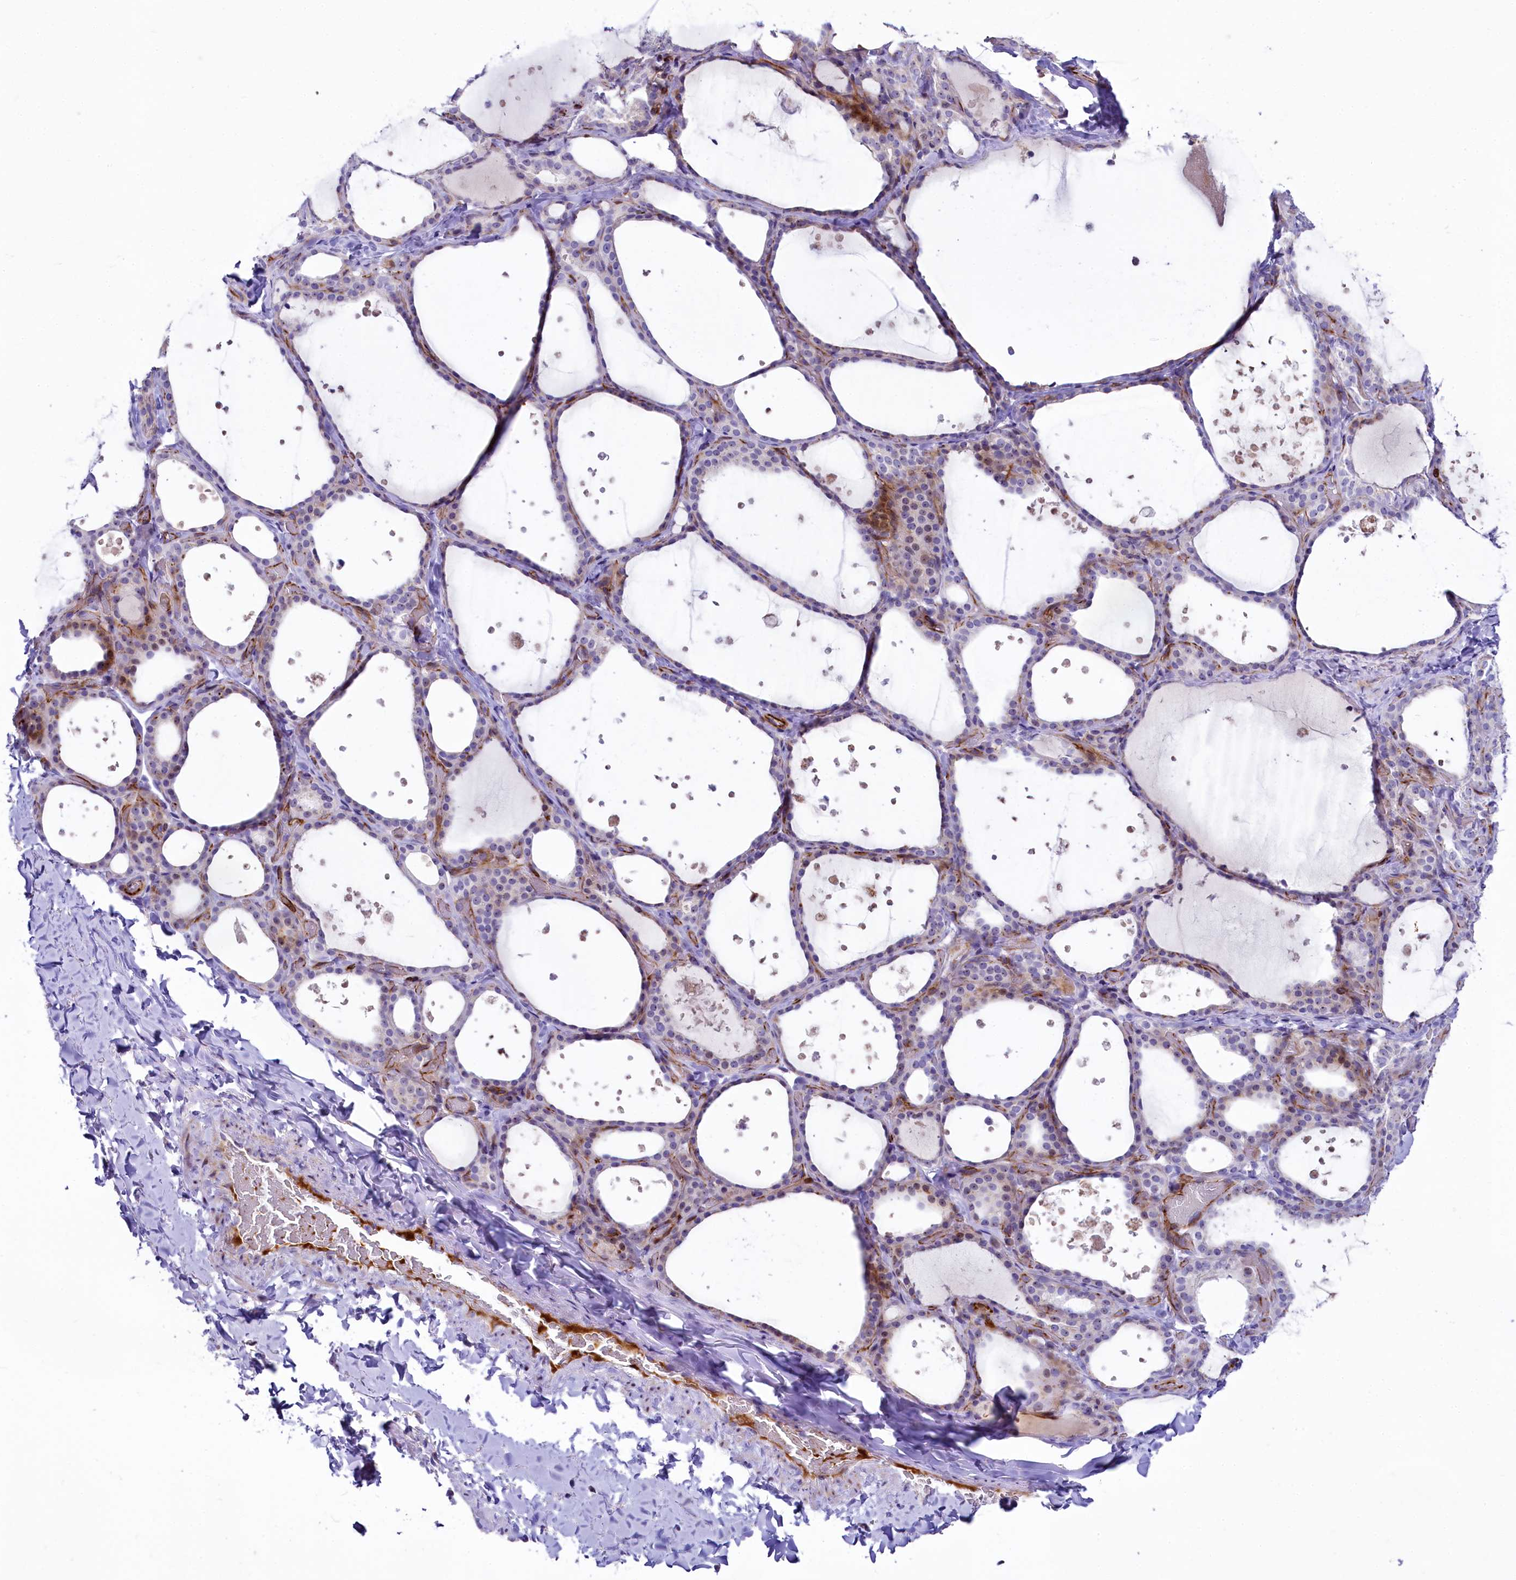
{"staining": {"intensity": "weak", "quantity": "25%-75%", "location": "cytoplasmic/membranous"}, "tissue": "thyroid gland", "cell_type": "Glandular cells", "image_type": "normal", "snomed": [{"axis": "morphology", "description": "Normal tissue, NOS"}, {"axis": "topography", "description": "Thyroid gland"}], "caption": "Brown immunohistochemical staining in benign human thyroid gland reveals weak cytoplasmic/membranous expression in approximately 25%-75% of glandular cells.", "gene": "SH3TC2", "patient": {"sex": "female", "age": 44}}